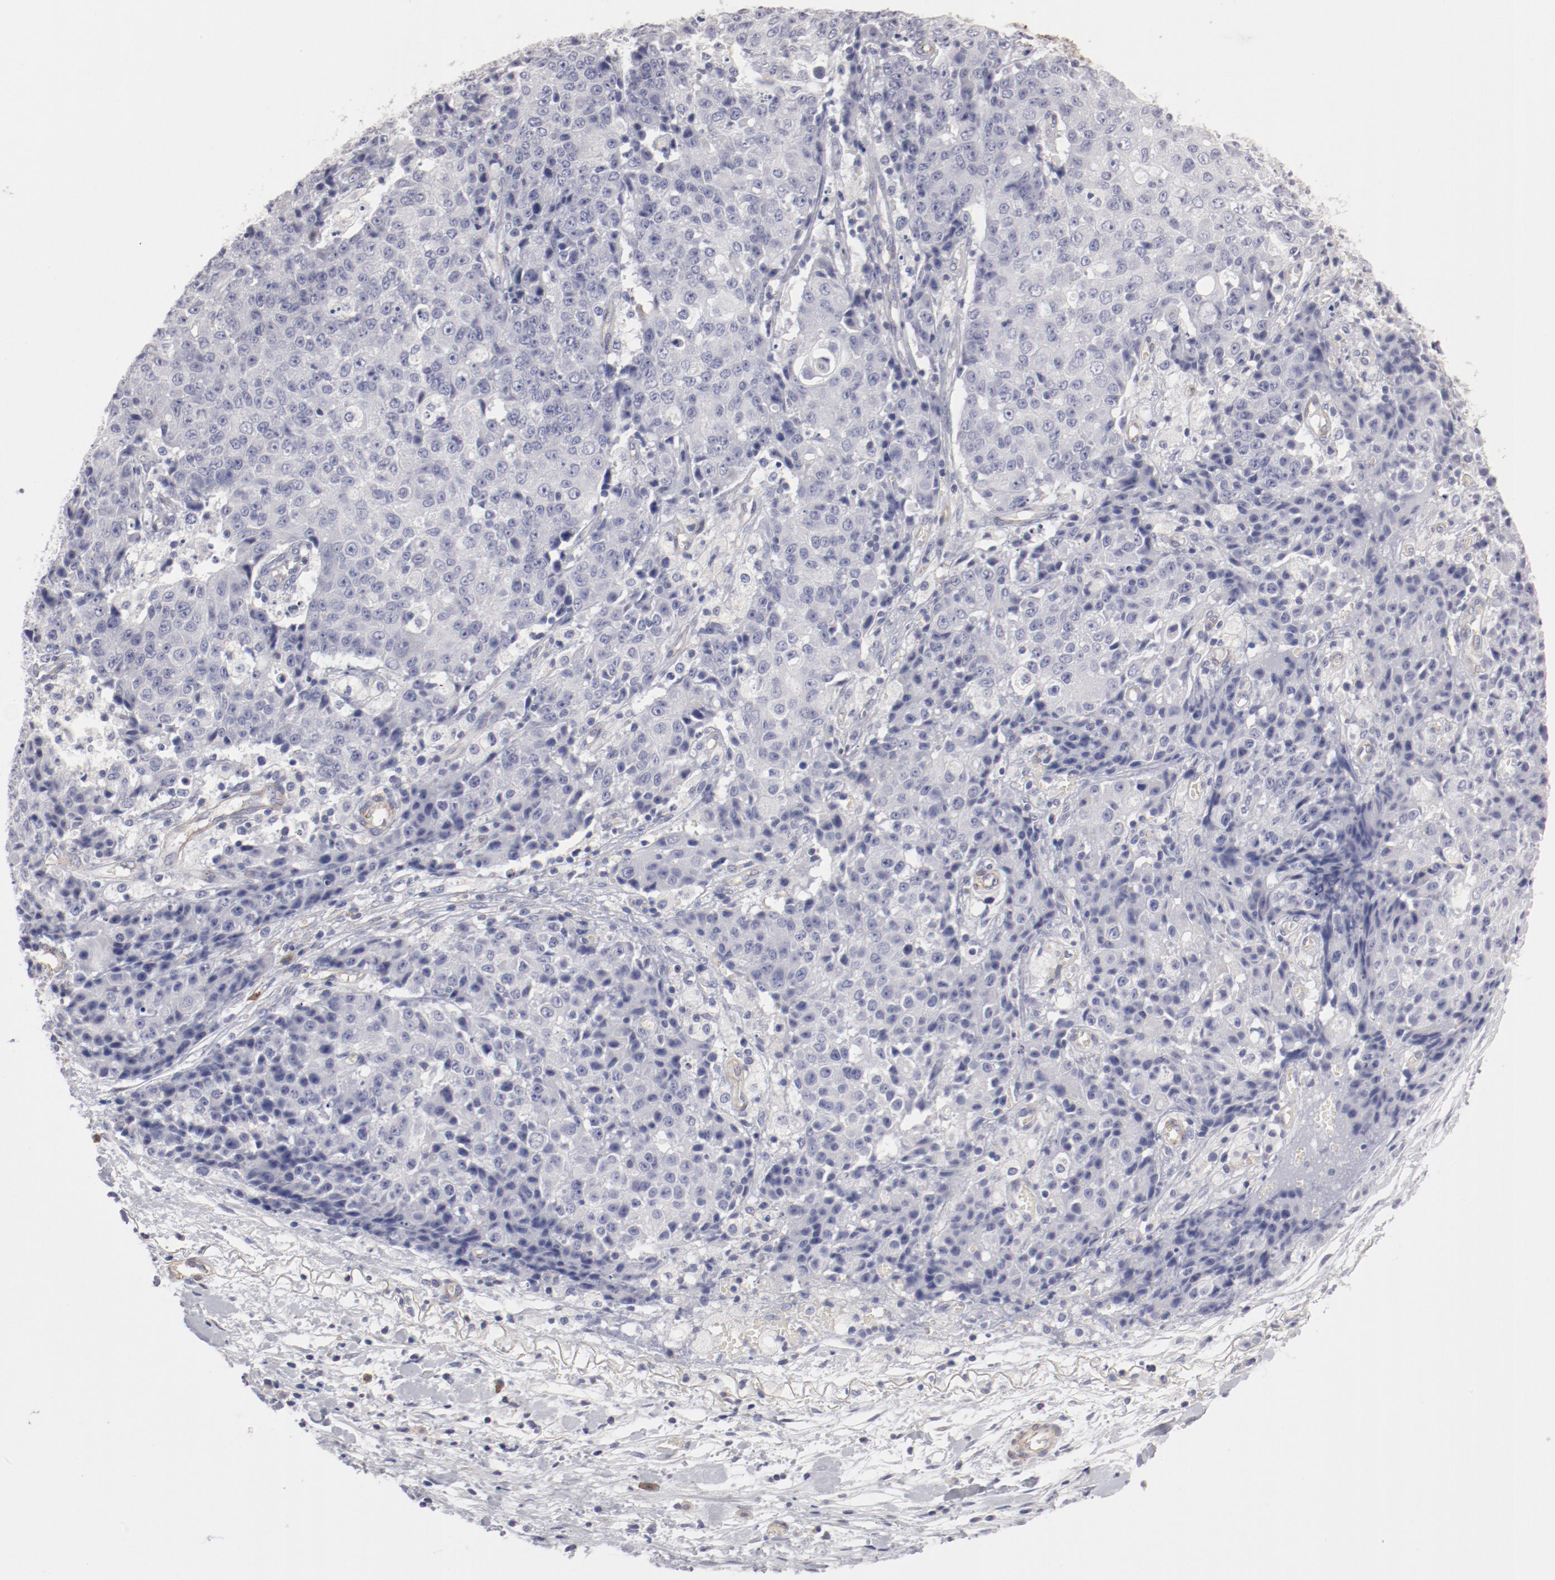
{"staining": {"intensity": "negative", "quantity": "none", "location": "none"}, "tissue": "ovarian cancer", "cell_type": "Tumor cells", "image_type": "cancer", "snomed": [{"axis": "morphology", "description": "Carcinoma, endometroid"}, {"axis": "topography", "description": "Ovary"}], "caption": "DAB (3,3'-diaminobenzidine) immunohistochemical staining of ovarian cancer (endometroid carcinoma) demonstrates no significant staining in tumor cells.", "gene": "LAX1", "patient": {"sex": "female", "age": 42}}